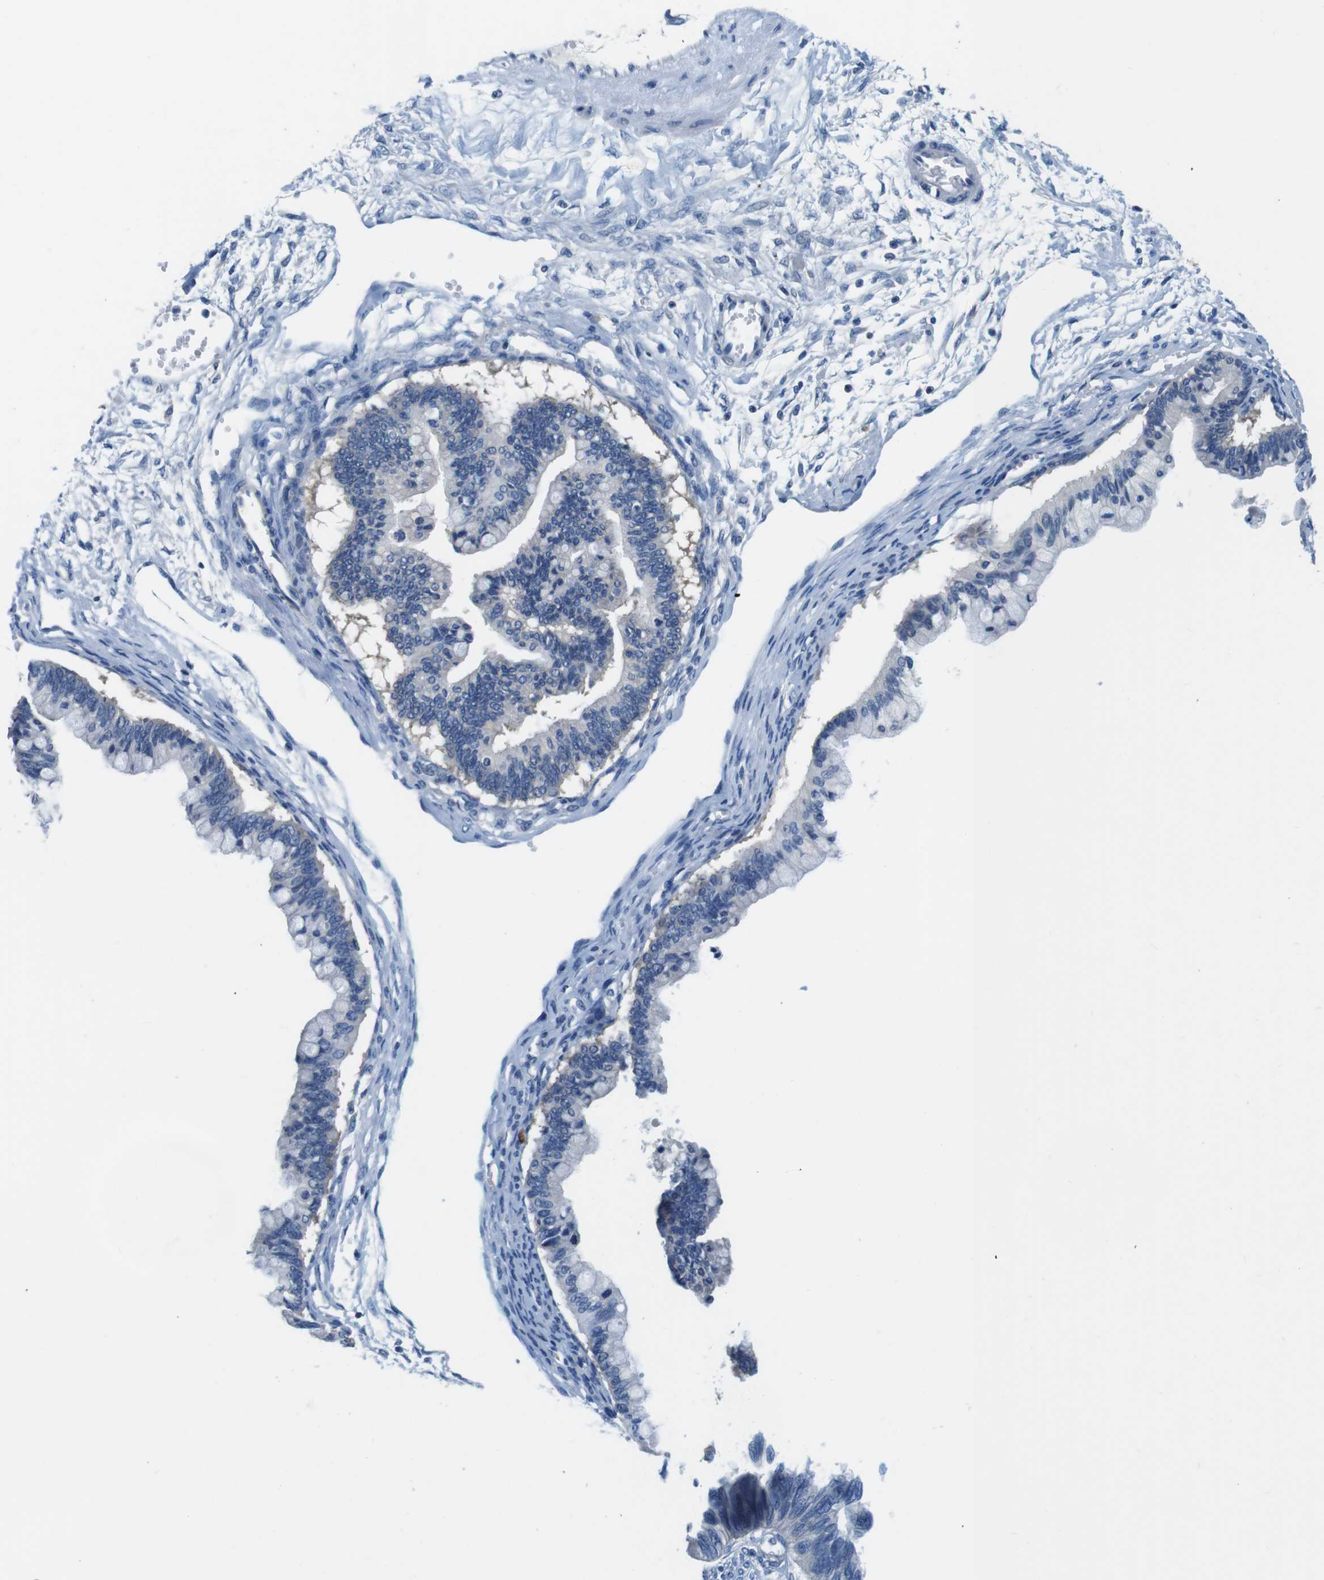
{"staining": {"intensity": "negative", "quantity": "none", "location": "none"}, "tissue": "ovarian cancer", "cell_type": "Tumor cells", "image_type": "cancer", "snomed": [{"axis": "morphology", "description": "Cystadenocarcinoma, mucinous, NOS"}, {"axis": "topography", "description": "Ovary"}], "caption": "Image shows no significant protein expression in tumor cells of ovarian cancer (mucinous cystadenocarcinoma).", "gene": "DENND4C", "patient": {"sex": "female", "age": 57}}